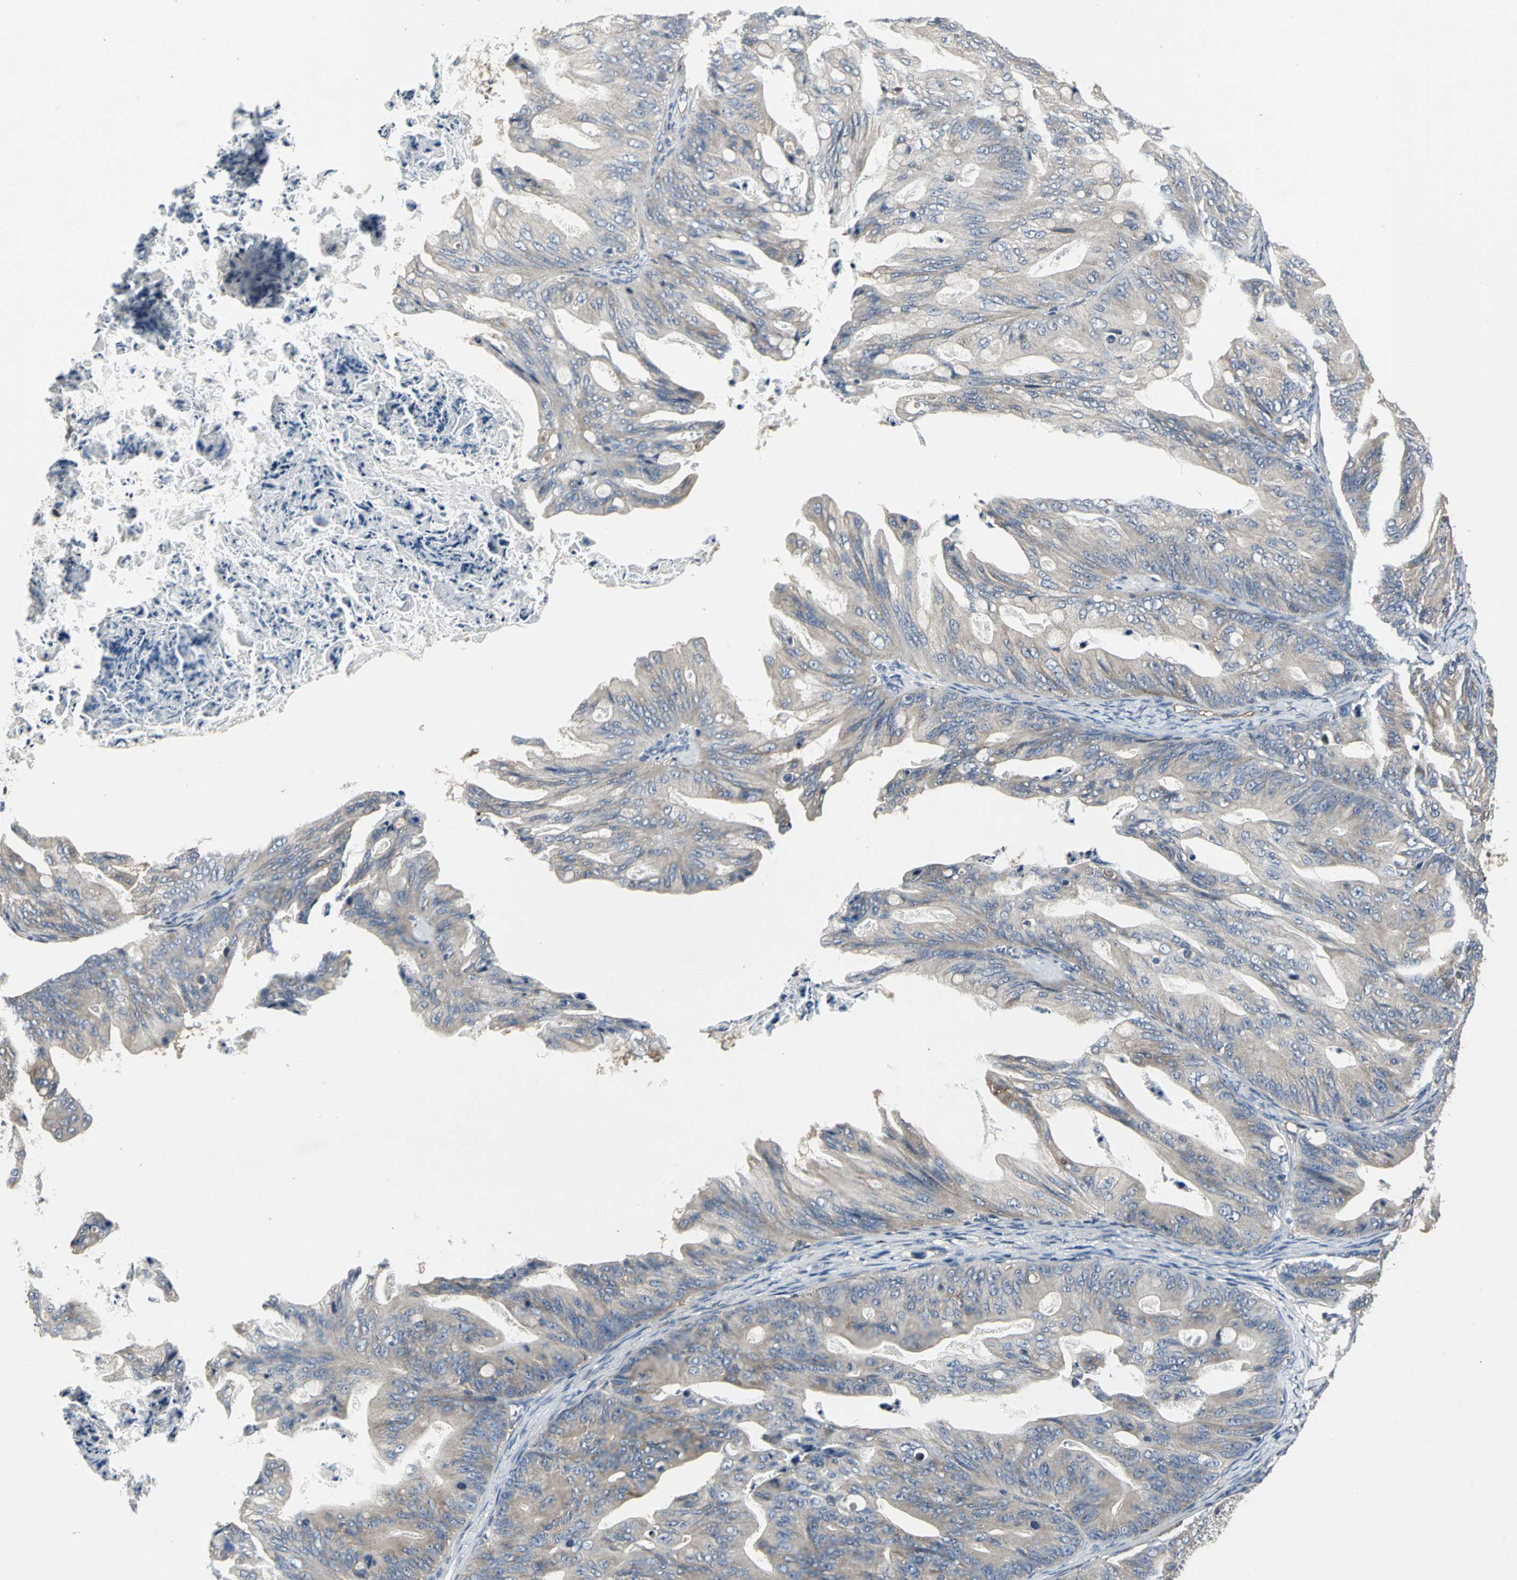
{"staining": {"intensity": "moderate", "quantity": ">75%", "location": "cytoplasmic/membranous"}, "tissue": "ovarian cancer", "cell_type": "Tumor cells", "image_type": "cancer", "snomed": [{"axis": "morphology", "description": "Cystadenocarcinoma, mucinous, NOS"}, {"axis": "topography", "description": "Ovary"}], "caption": "IHC micrograph of neoplastic tissue: mucinous cystadenocarcinoma (ovarian) stained using immunohistochemistry (IHC) displays medium levels of moderate protein expression localized specifically in the cytoplasmic/membranous of tumor cells, appearing as a cytoplasmic/membranous brown color.", "gene": "CHRNB1", "patient": {"sex": "female", "age": 36}}